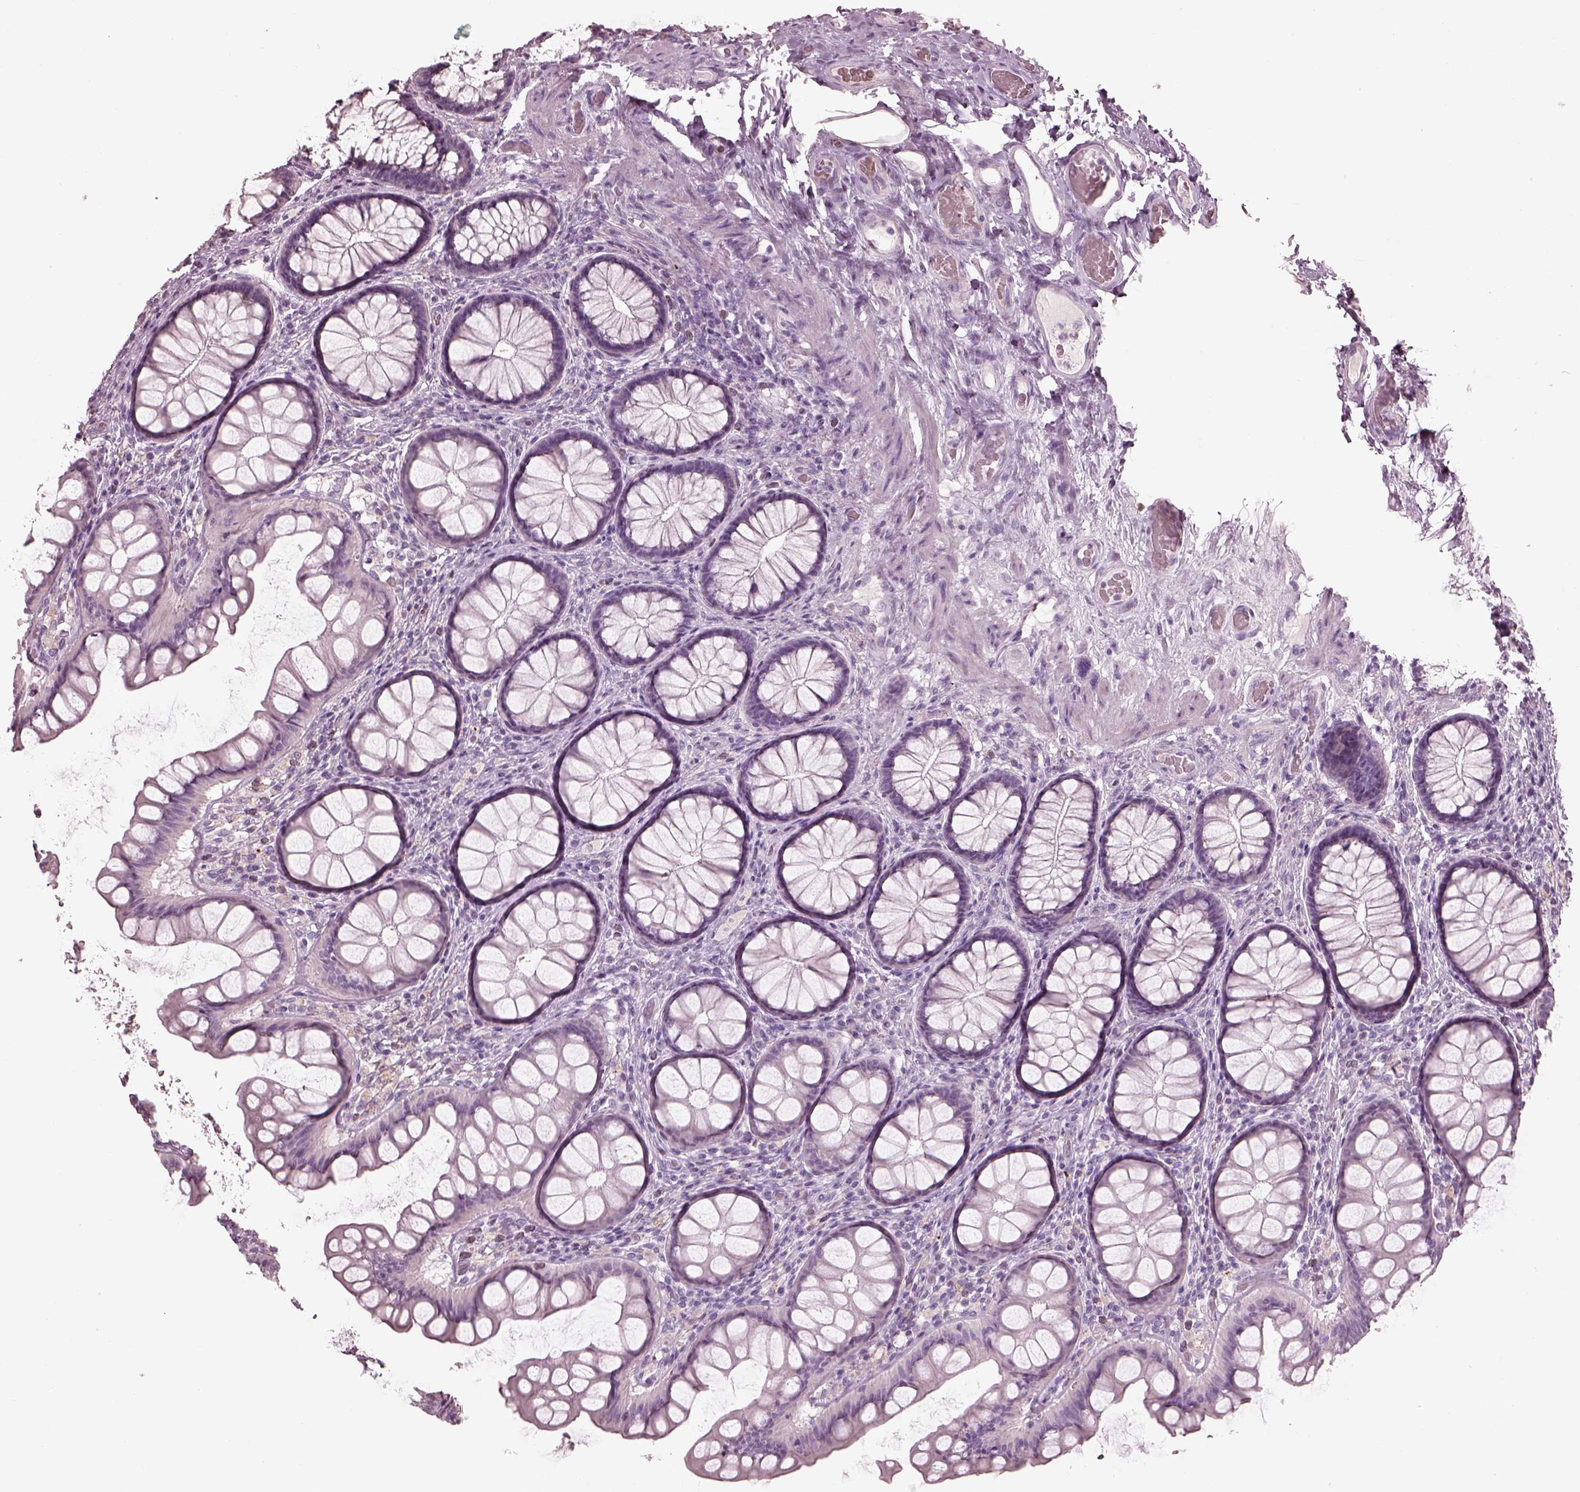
{"staining": {"intensity": "negative", "quantity": "none", "location": "none"}, "tissue": "colon", "cell_type": "Endothelial cells", "image_type": "normal", "snomed": [{"axis": "morphology", "description": "Normal tissue, NOS"}, {"axis": "topography", "description": "Colon"}], "caption": "DAB immunohistochemical staining of unremarkable human colon shows no significant staining in endothelial cells.", "gene": "RSPH9", "patient": {"sex": "female", "age": 65}}